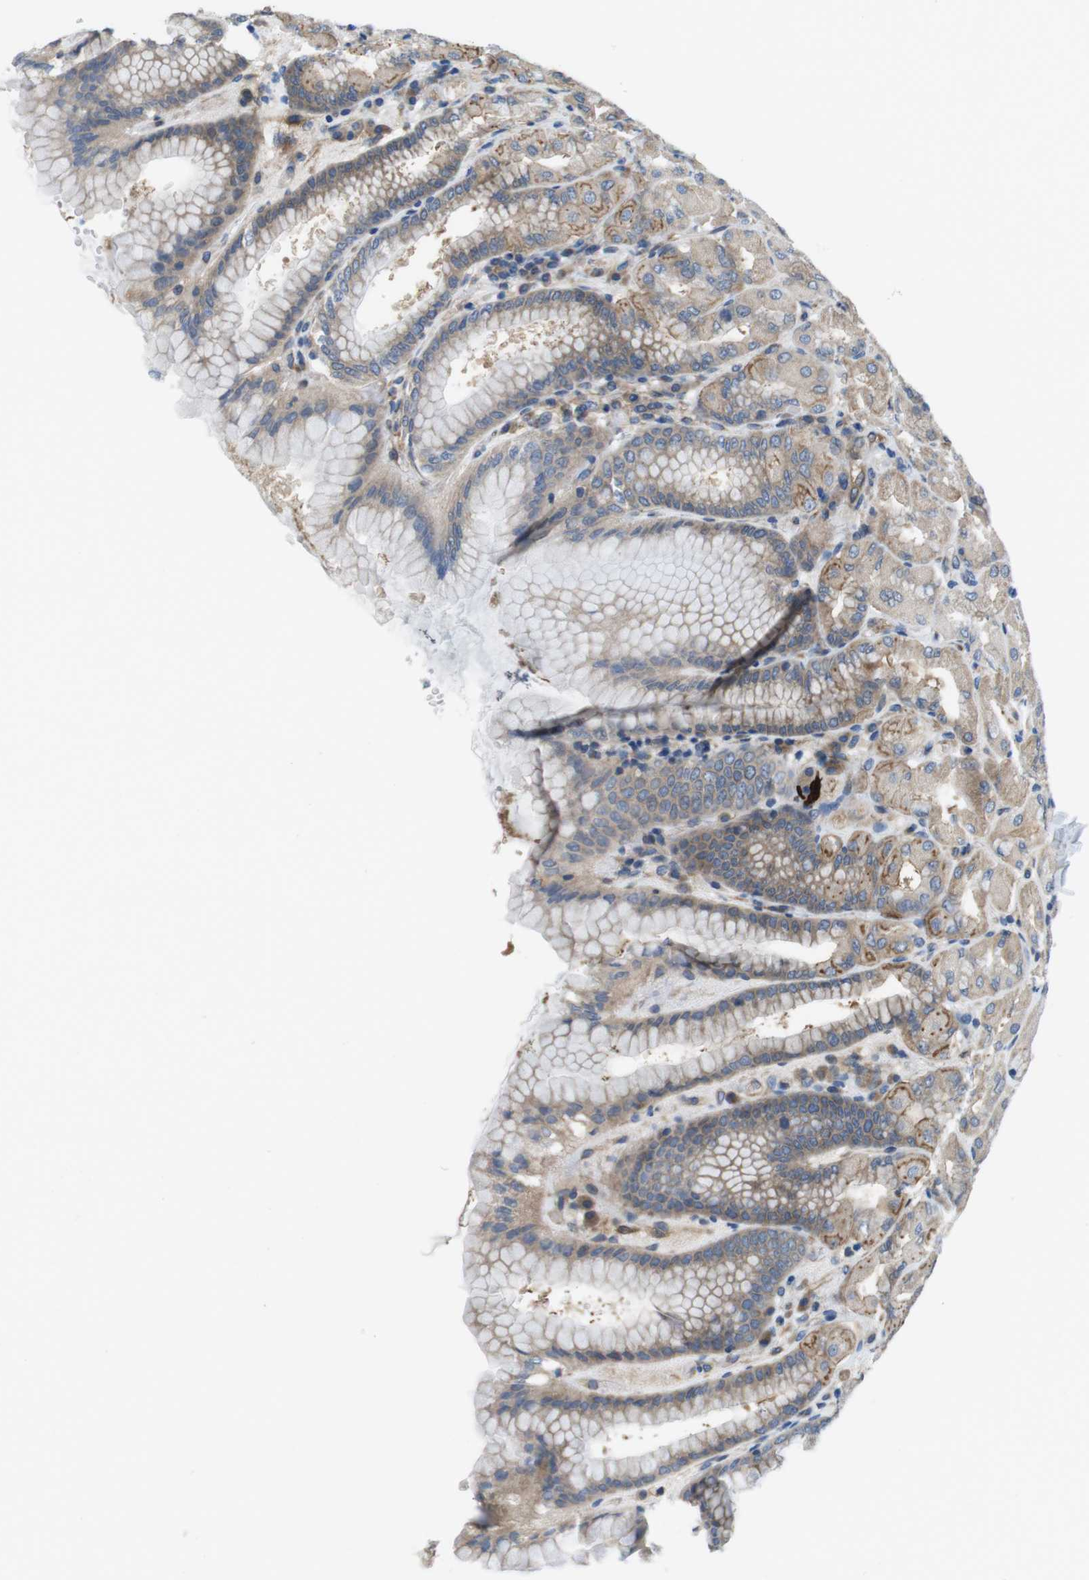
{"staining": {"intensity": "weak", "quantity": ">75%", "location": "cytoplasmic/membranous"}, "tissue": "stomach", "cell_type": "Glandular cells", "image_type": "normal", "snomed": [{"axis": "morphology", "description": "Normal tissue, NOS"}, {"axis": "topography", "description": "Stomach, upper"}], "caption": "A low amount of weak cytoplasmic/membranous expression is identified in approximately >75% of glandular cells in normal stomach.", "gene": "DCLK1", "patient": {"sex": "female", "age": 56}}